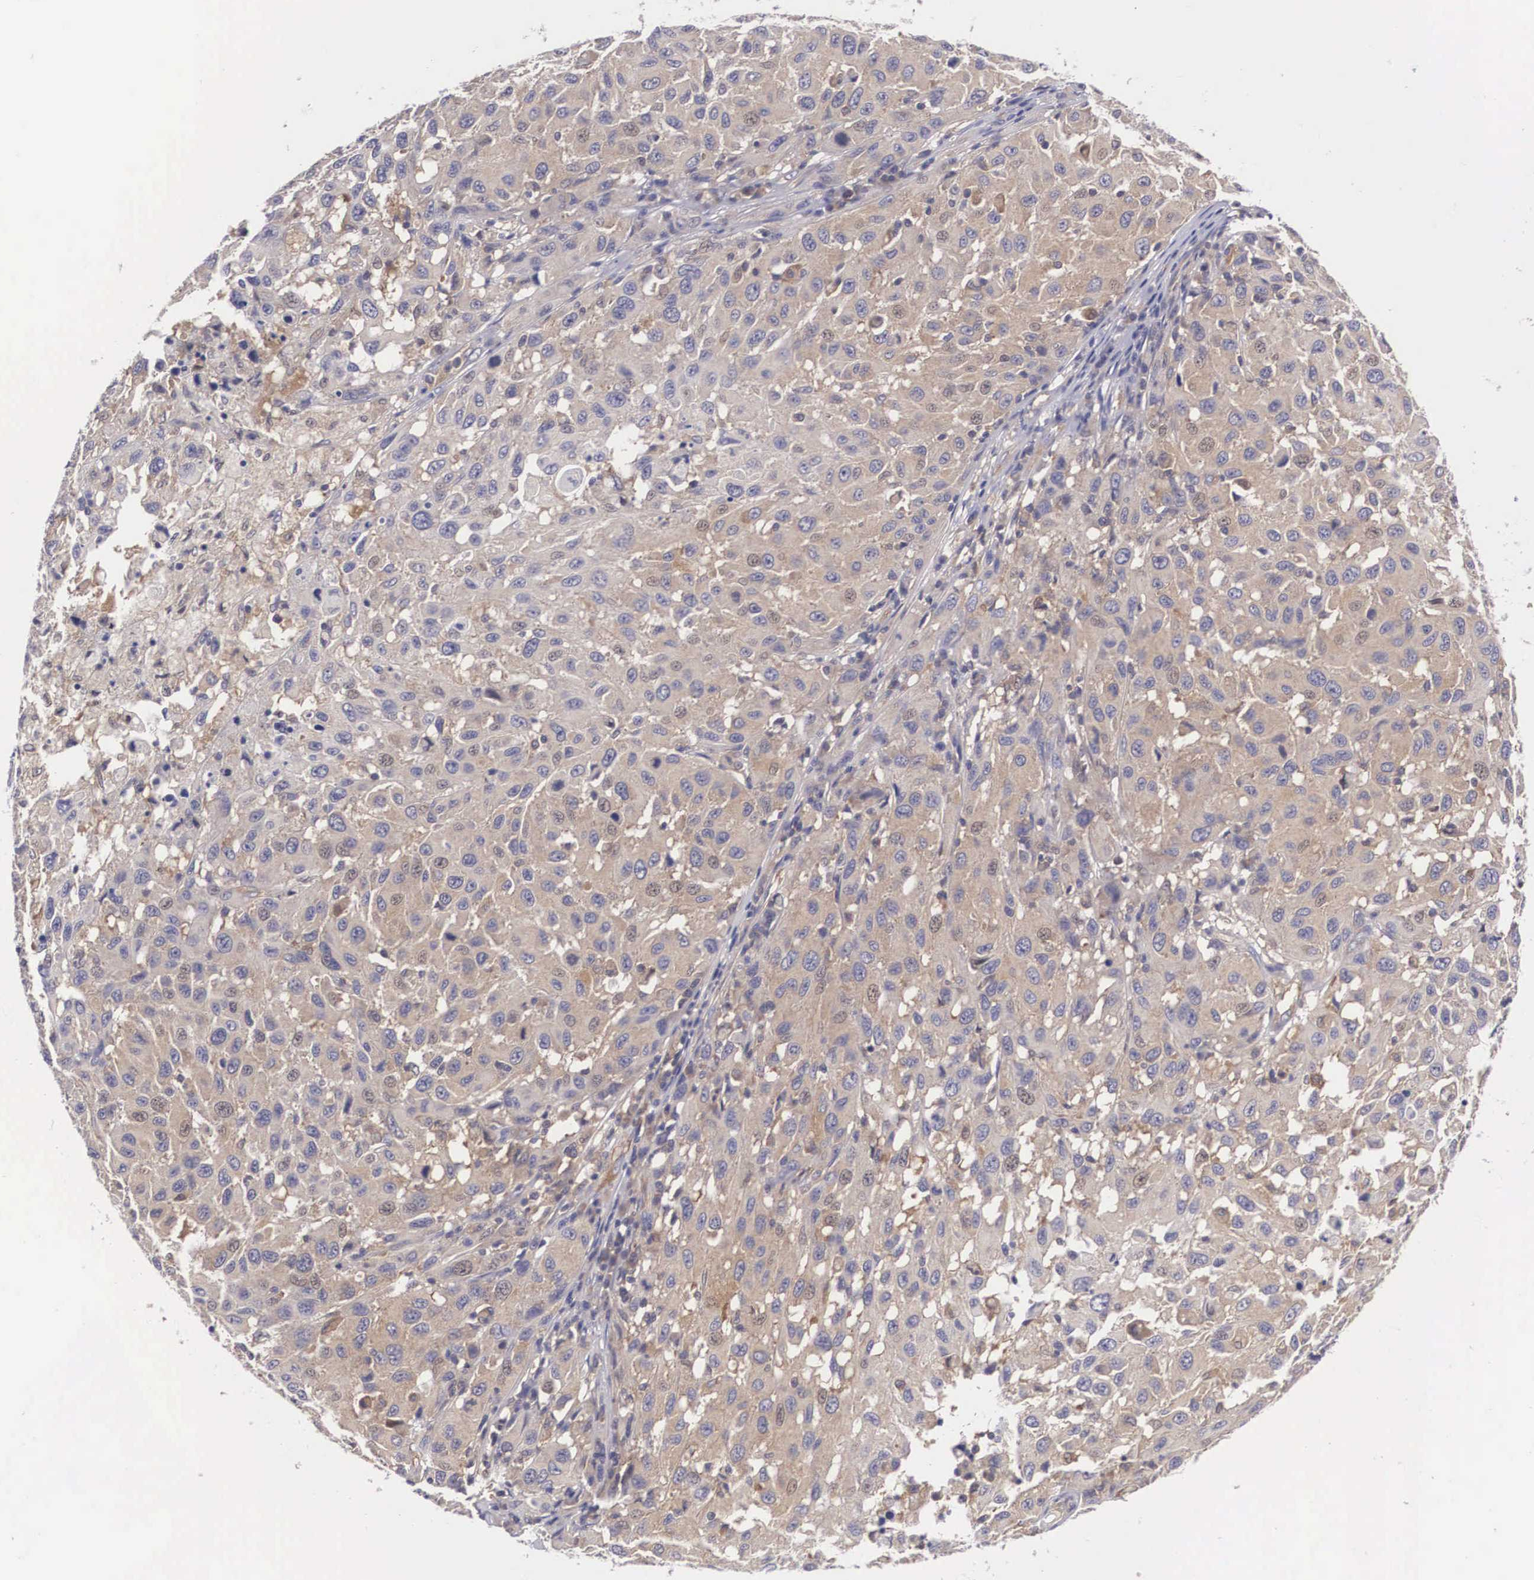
{"staining": {"intensity": "weak", "quantity": ">75%", "location": "cytoplasmic/membranous"}, "tissue": "melanoma", "cell_type": "Tumor cells", "image_type": "cancer", "snomed": [{"axis": "morphology", "description": "Malignant melanoma, NOS"}, {"axis": "topography", "description": "Skin"}], "caption": "High-power microscopy captured an IHC micrograph of malignant melanoma, revealing weak cytoplasmic/membranous positivity in about >75% of tumor cells.", "gene": "GRIPAP1", "patient": {"sex": "female", "age": 77}}